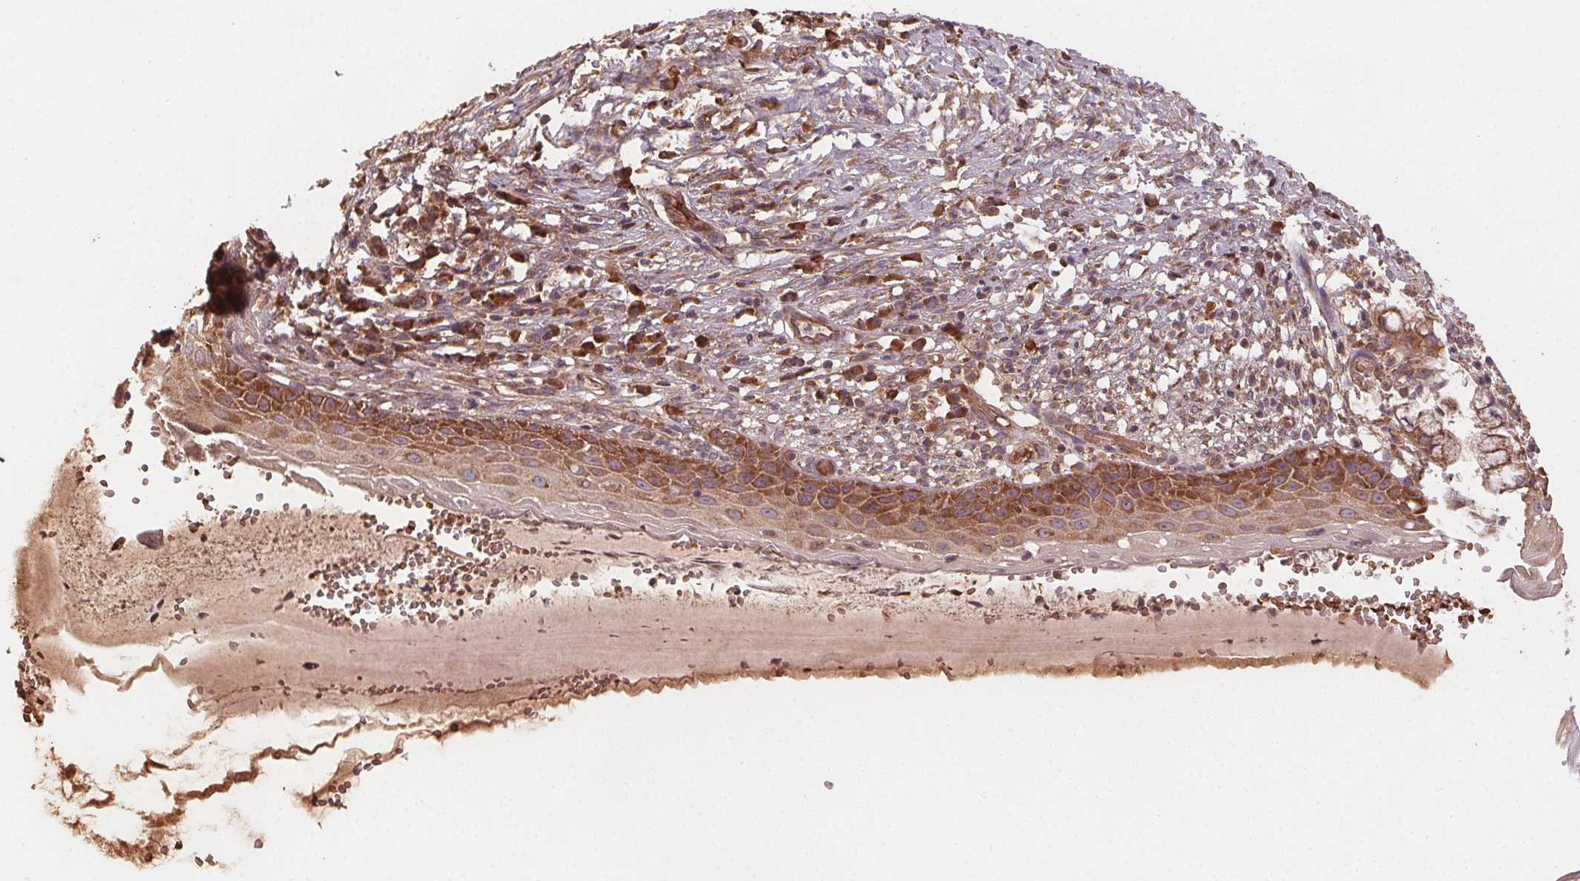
{"staining": {"intensity": "weak", "quantity": "25%-75%", "location": "cytoplasmic/membranous"}, "tissue": "cervix", "cell_type": "Glandular cells", "image_type": "normal", "snomed": [{"axis": "morphology", "description": "Normal tissue, NOS"}, {"axis": "topography", "description": "Cervix"}], "caption": "Immunohistochemistry (IHC) histopathology image of unremarkable human cervix stained for a protein (brown), which reveals low levels of weak cytoplasmic/membranous staining in about 25%-75% of glandular cells.", "gene": "EIF3D", "patient": {"sex": "female", "age": 37}}